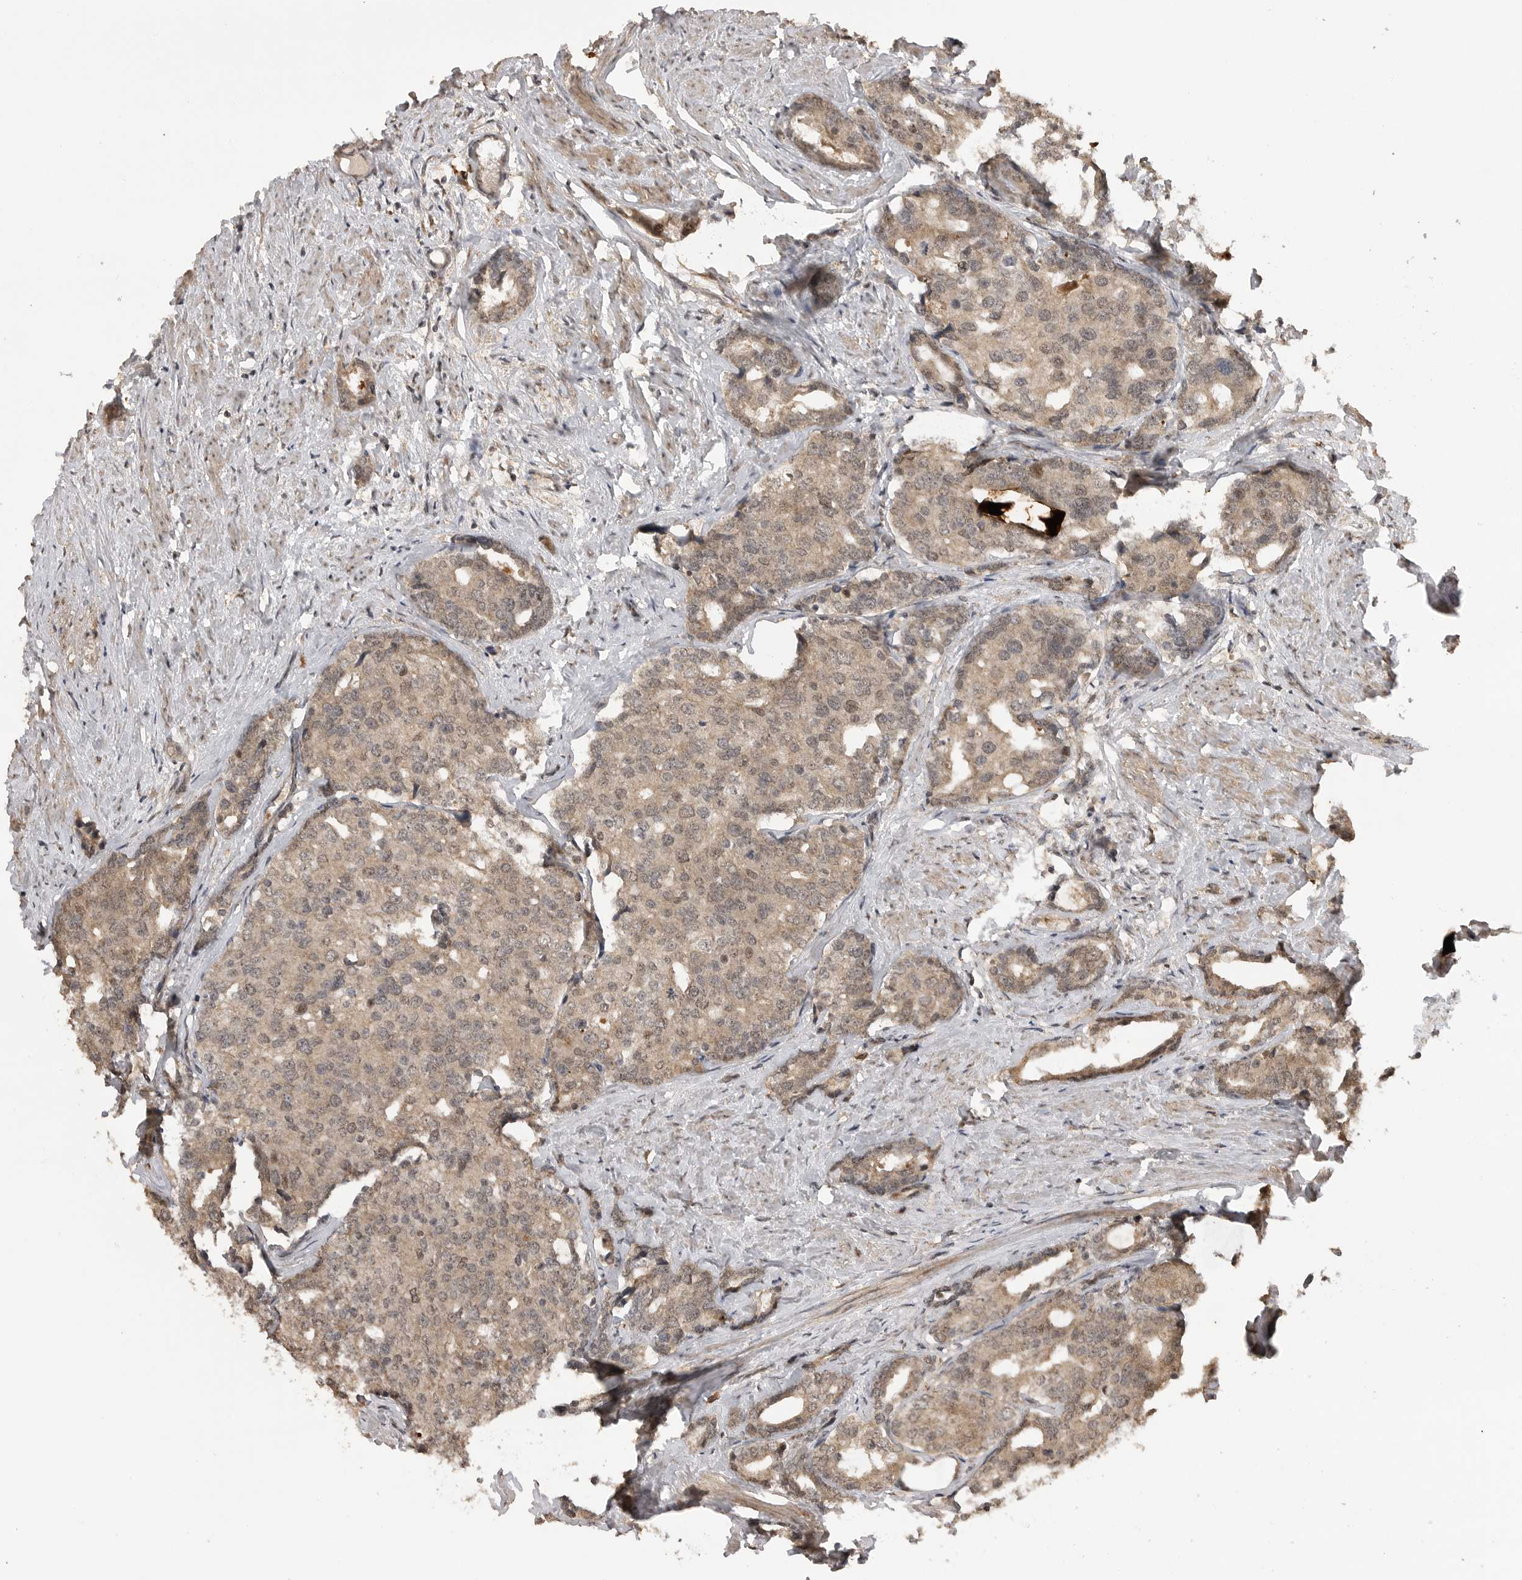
{"staining": {"intensity": "weak", "quantity": ">75%", "location": "cytoplasmic/membranous,nuclear"}, "tissue": "prostate cancer", "cell_type": "Tumor cells", "image_type": "cancer", "snomed": [{"axis": "morphology", "description": "Adenocarcinoma, High grade"}, {"axis": "topography", "description": "Prostate"}], "caption": "The micrograph exhibits staining of prostate cancer, revealing weak cytoplasmic/membranous and nuclear protein staining (brown color) within tumor cells.", "gene": "BOC", "patient": {"sex": "male", "age": 50}}